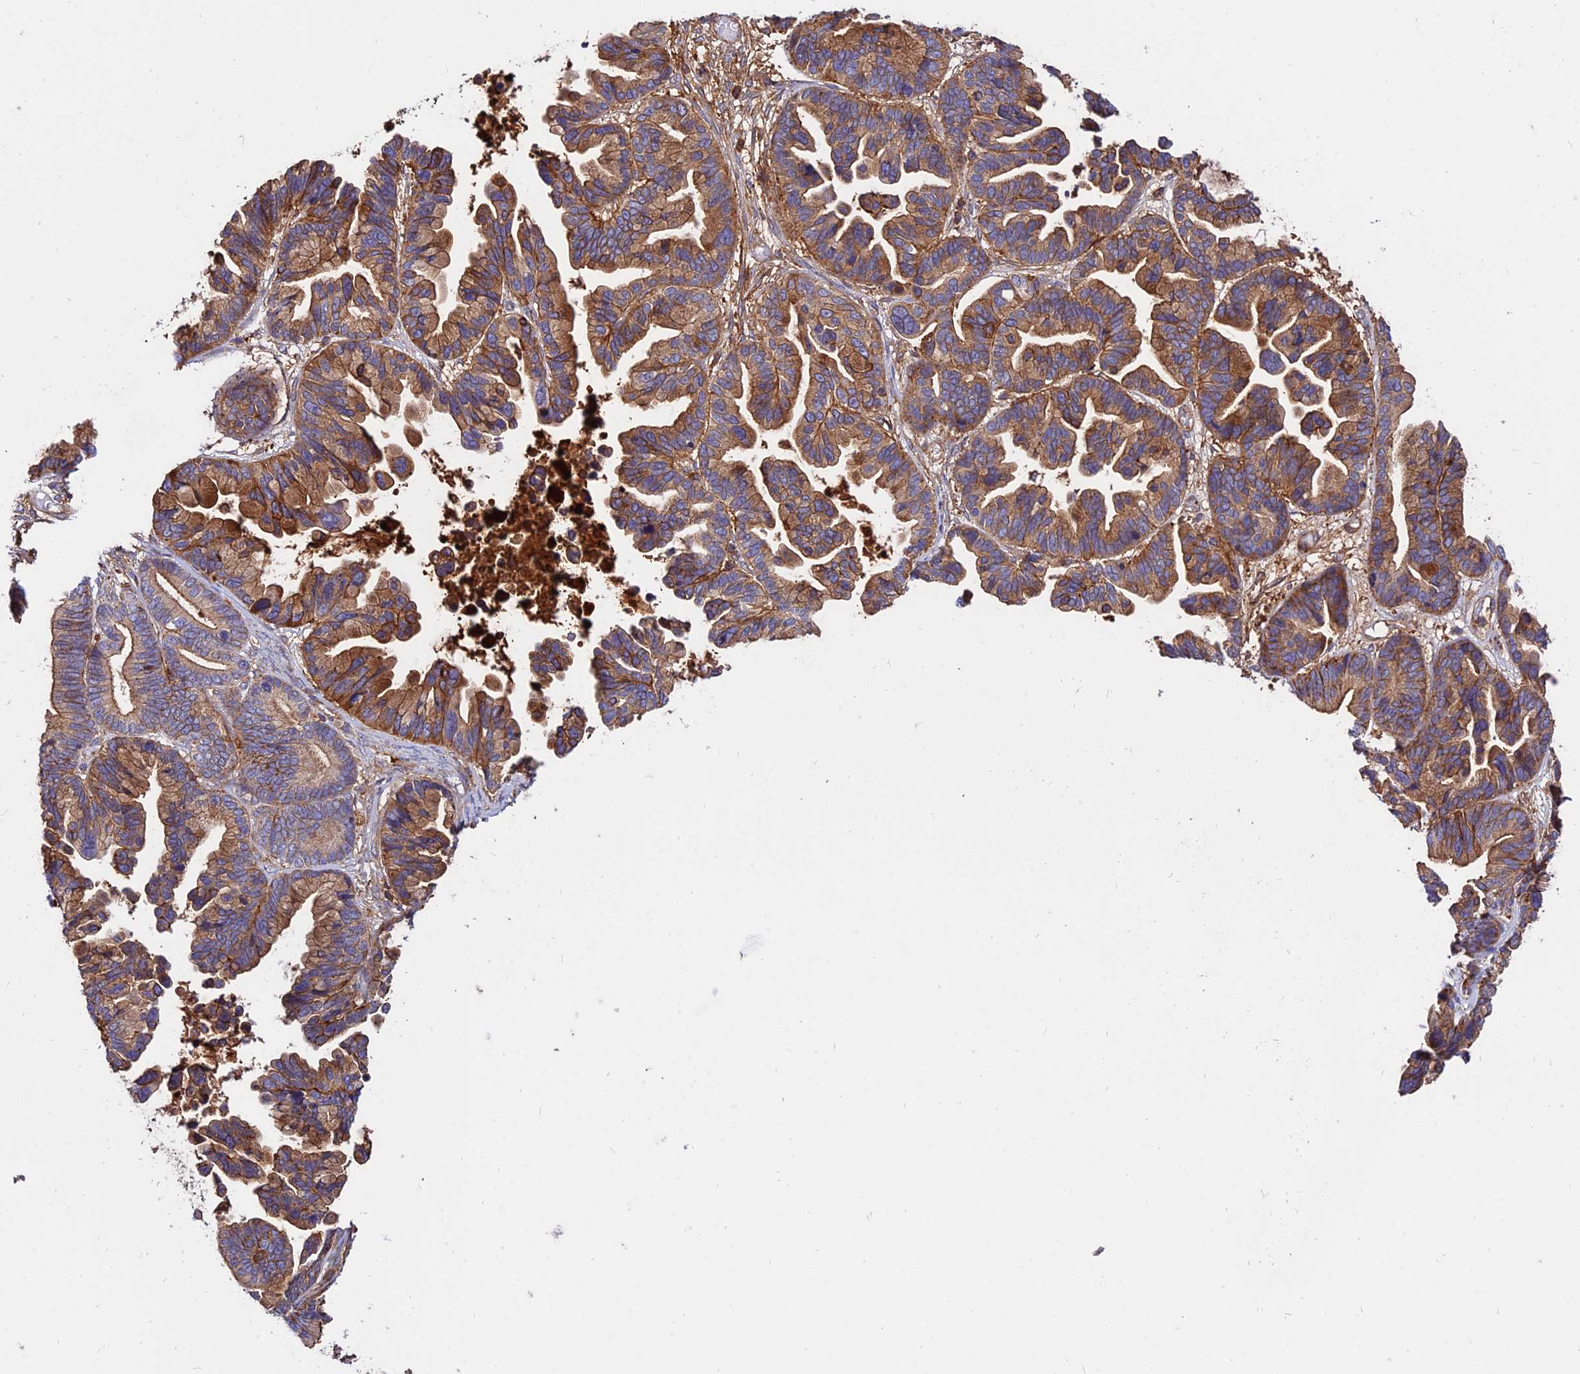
{"staining": {"intensity": "moderate", "quantity": ">75%", "location": "cytoplasmic/membranous"}, "tissue": "ovarian cancer", "cell_type": "Tumor cells", "image_type": "cancer", "snomed": [{"axis": "morphology", "description": "Cystadenocarcinoma, serous, NOS"}, {"axis": "topography", "description": "Ovary"}], "caption": "Brown immunohistochemical staining in human serous cystadenocarcinoma (ovarian) demonstrates moderate cytoplasmic/membranous staining in approximately >75% of tumor cells. Nuclei are stained in blue.", "gene": "PYM1", "patient": {"sex": "female", "age": 56}}